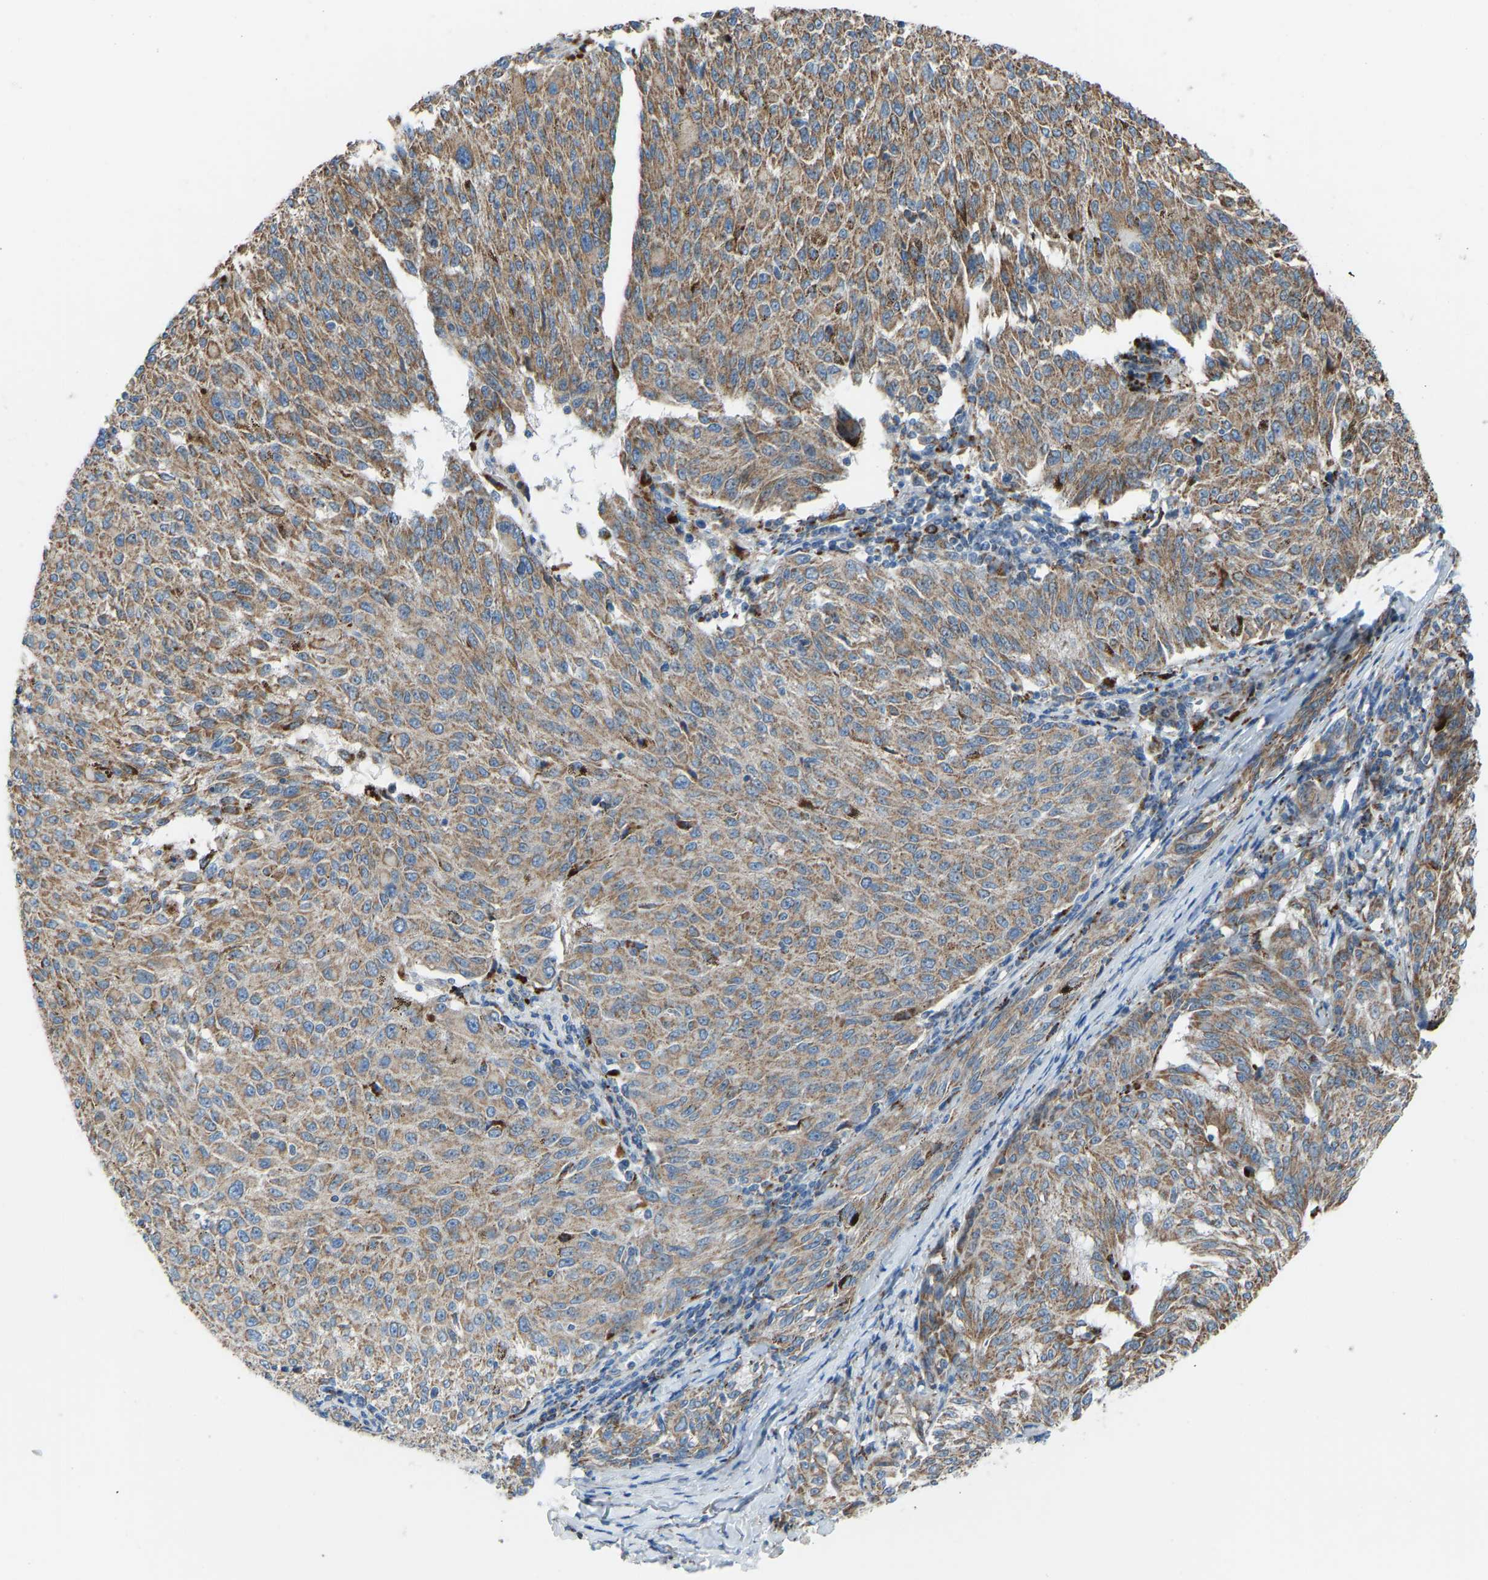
{"staining": {"intensity": "moderate", "quantity": ">75%", "location": "cytoplasmic/membranous"}, "tissue": "melanoma", "cell_type": "Tumor cells", "image_type": "cancer", "snomed": [{"axis": "morphology", "description": "Malignant melanoma, NOS"}, {"axis": "topography", "description": "Skin"}], "caption": "Immunohistochemistry staining of melanoma, which exhibits medium levels of moderate cytoplasmic/membranous expression in about >75% of tumor cells indicating moderate cytoplasmic/membranous protein positivity. The staining was performed using DAB (3,3'-diaminobenzidine) (brown) for protein detection and nuclei were counterstained in hematoxylin (blue).", "gene": "SMIM20", "patient": {"sex": "female", "age": 72}}